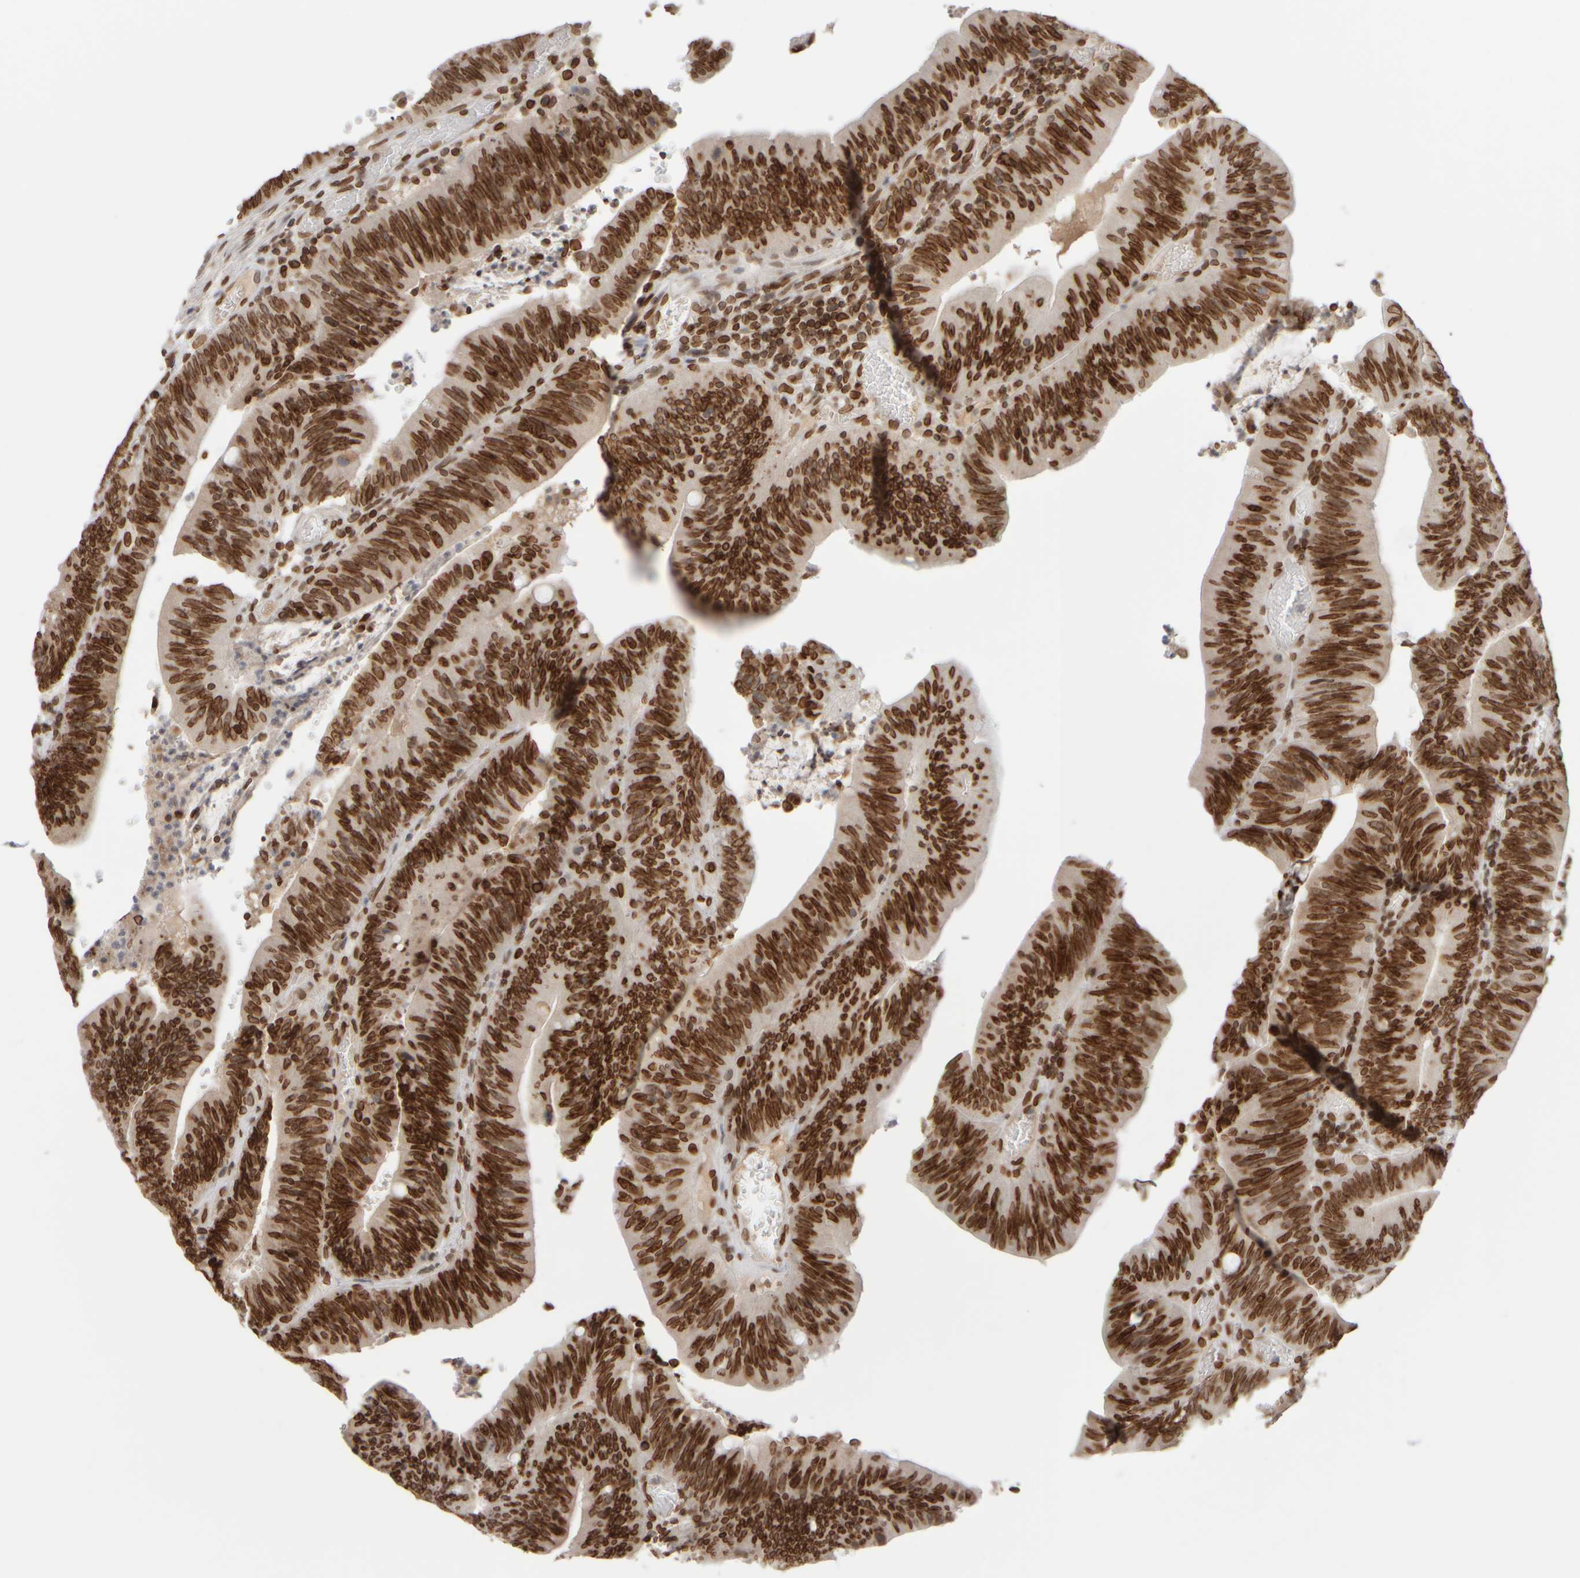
{"staining": {"intensity": "strong", "quantity": ">75%", "location": "cytoplasmic/membranous,nuclear"}, "tissue": "colorectal cancer", "cell_type": "Tumor cells", "image_type": "cancer", "snomed": [{"axis": "morphology", "description": "Normal tissue, NOS"}, {"axis": "morphology", "description": "Adenocarcinoma, NOS"}, {"axis": "topography", "description": "Rectum"}], "caption": "Strong cytoplasmic/membranous and nuclear protein positivity is present in about >75% of tumor cells in colorectal adenocarcinoma.", "gene": "ZC3HC1", "patient": {"sex": "female", "age": 66}}